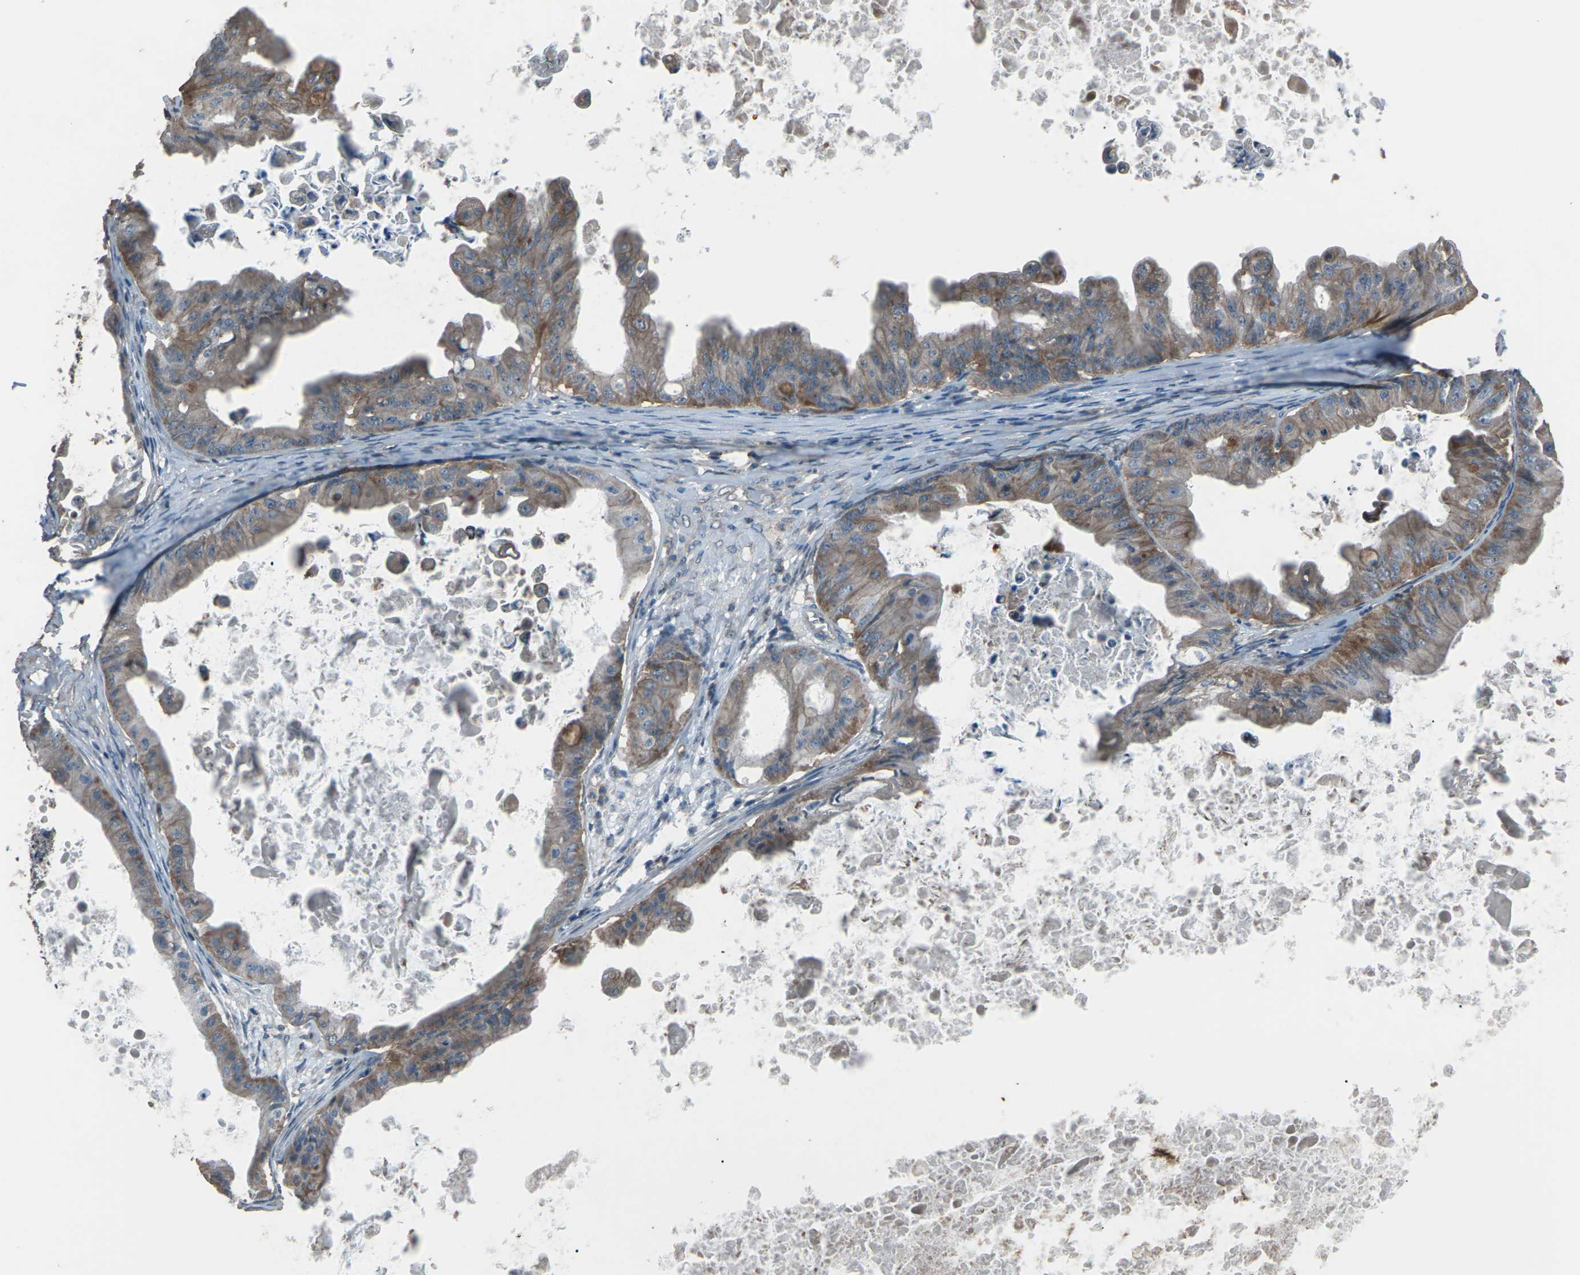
{"staining": {"intensity": "moderate", "quantity": ">75%", "location": "cytoplasmic/membranous"}, "tissue": "ovarian cancer", "cell_type": "Tumor cells", "image_type": "cancer", "snomed": [{"axis": "morphology", "description": "Cystadenocarcinoma, mucinous, NOS"}, {"axis": "topography", "description": "Ovary"}], "caption": "Immunohistochemical staining of human mucinous cystadenocarcinoma (ovarian) shows medium levels of moderate cytoplasmic/membranous protein staining in about >75% of tumor cells. (brown staining indicates protein expression, while blue staining denotes nuclei).", "gene": "CMTM4", "patient": {"sex": "female", "age": 37}}